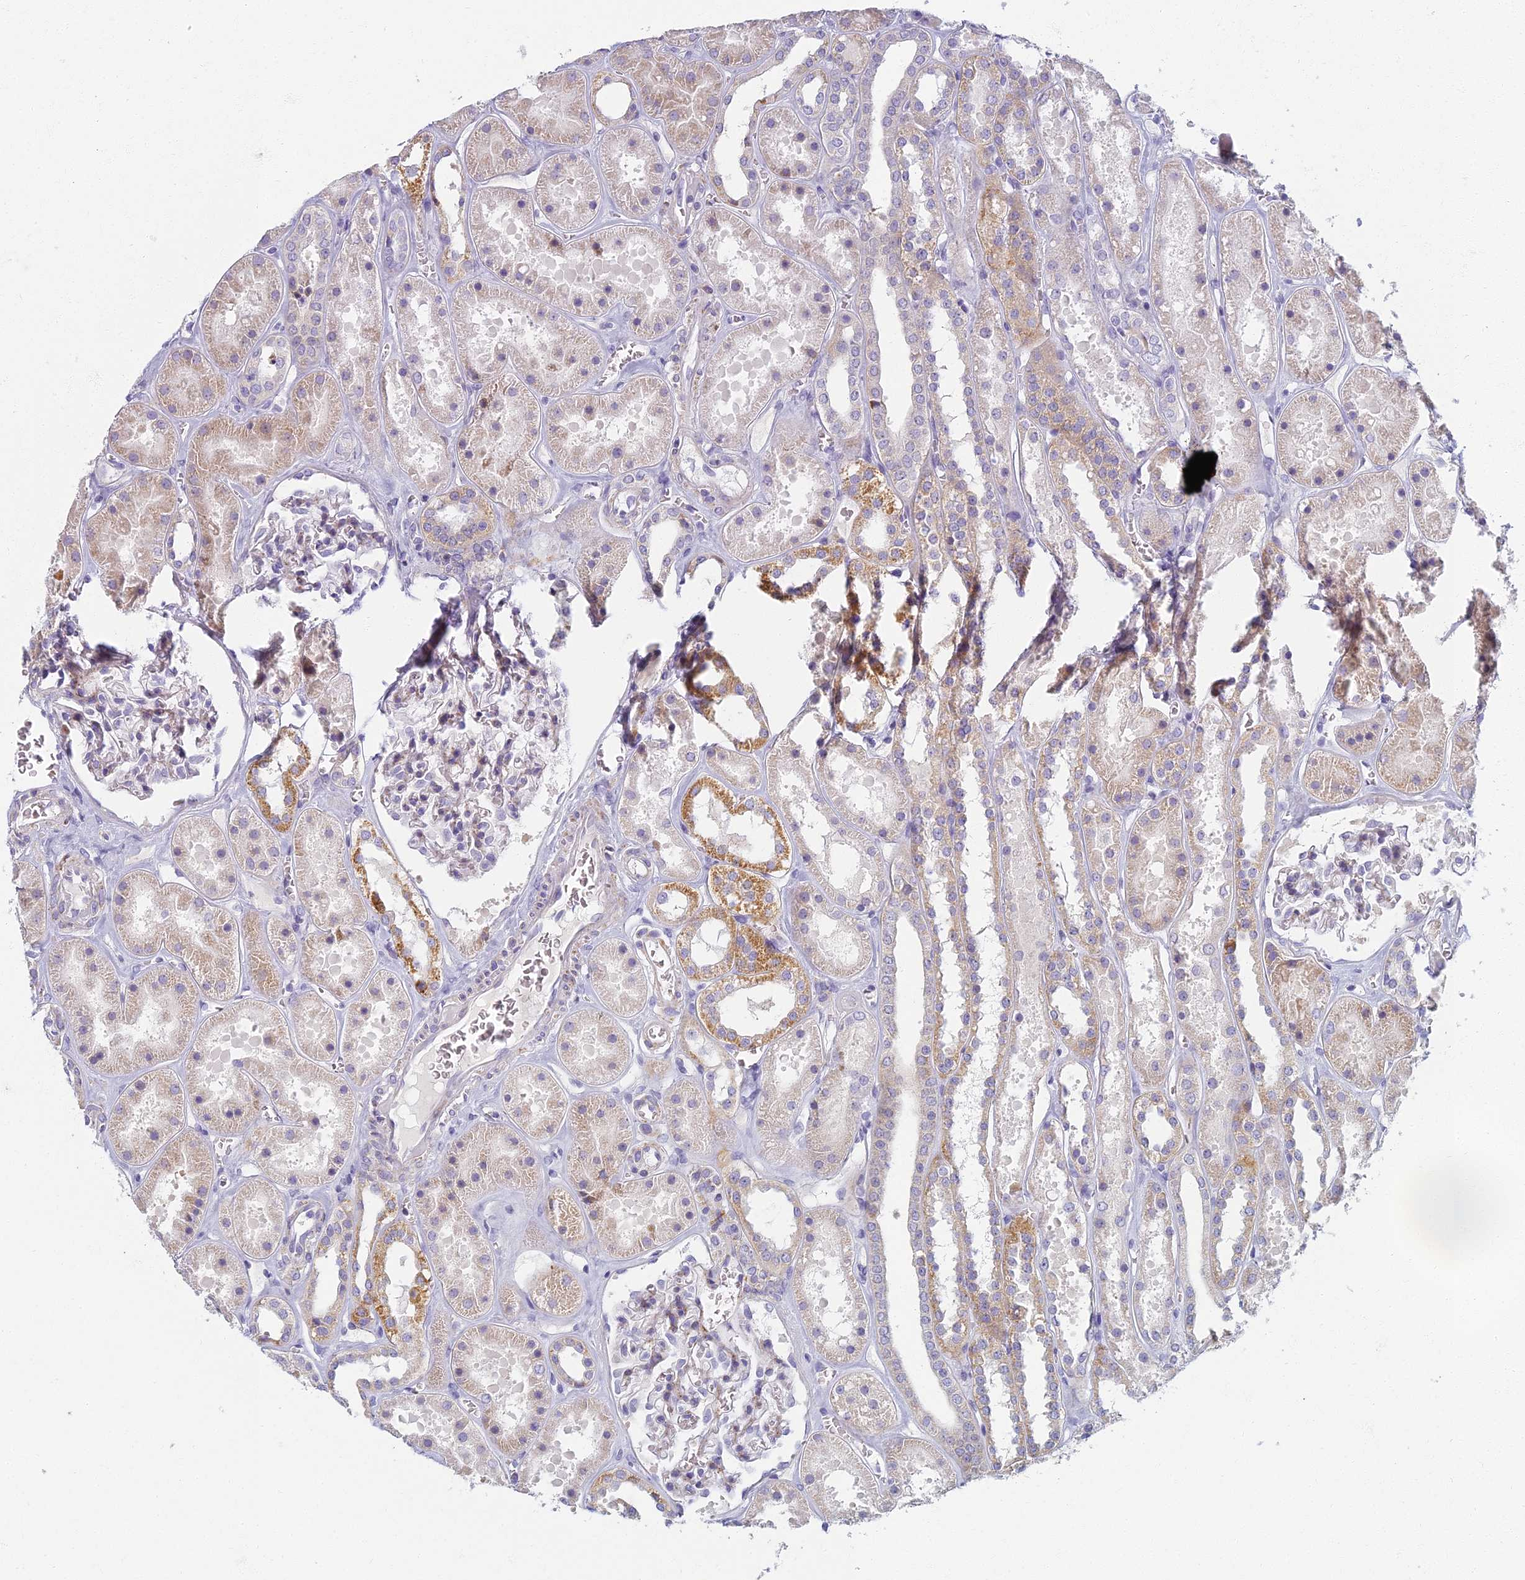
{"staining": {"intensity": "negative", "quantity": "none", "location": "none"}, "tissue": "kidney", "cell_type": "Cells in glomeruli", "image_type": "normal", "snomed": [{"axis": "morphology", "description": "Normal tissue, NOS"}, {"axis": "topography", "description": "Kidney"}], "caption": "An IHC histopathology image of normal kidney is shown. There is no staining in cells in glomeruli of kidney. The staining was performed using DAB to visualize the protein expression in brown, while the nuclei were stained in blue with hematoxylin (Magnification: 20x).", "gene": "ARL15", "patient": {"sex": "female", "age": 41}}